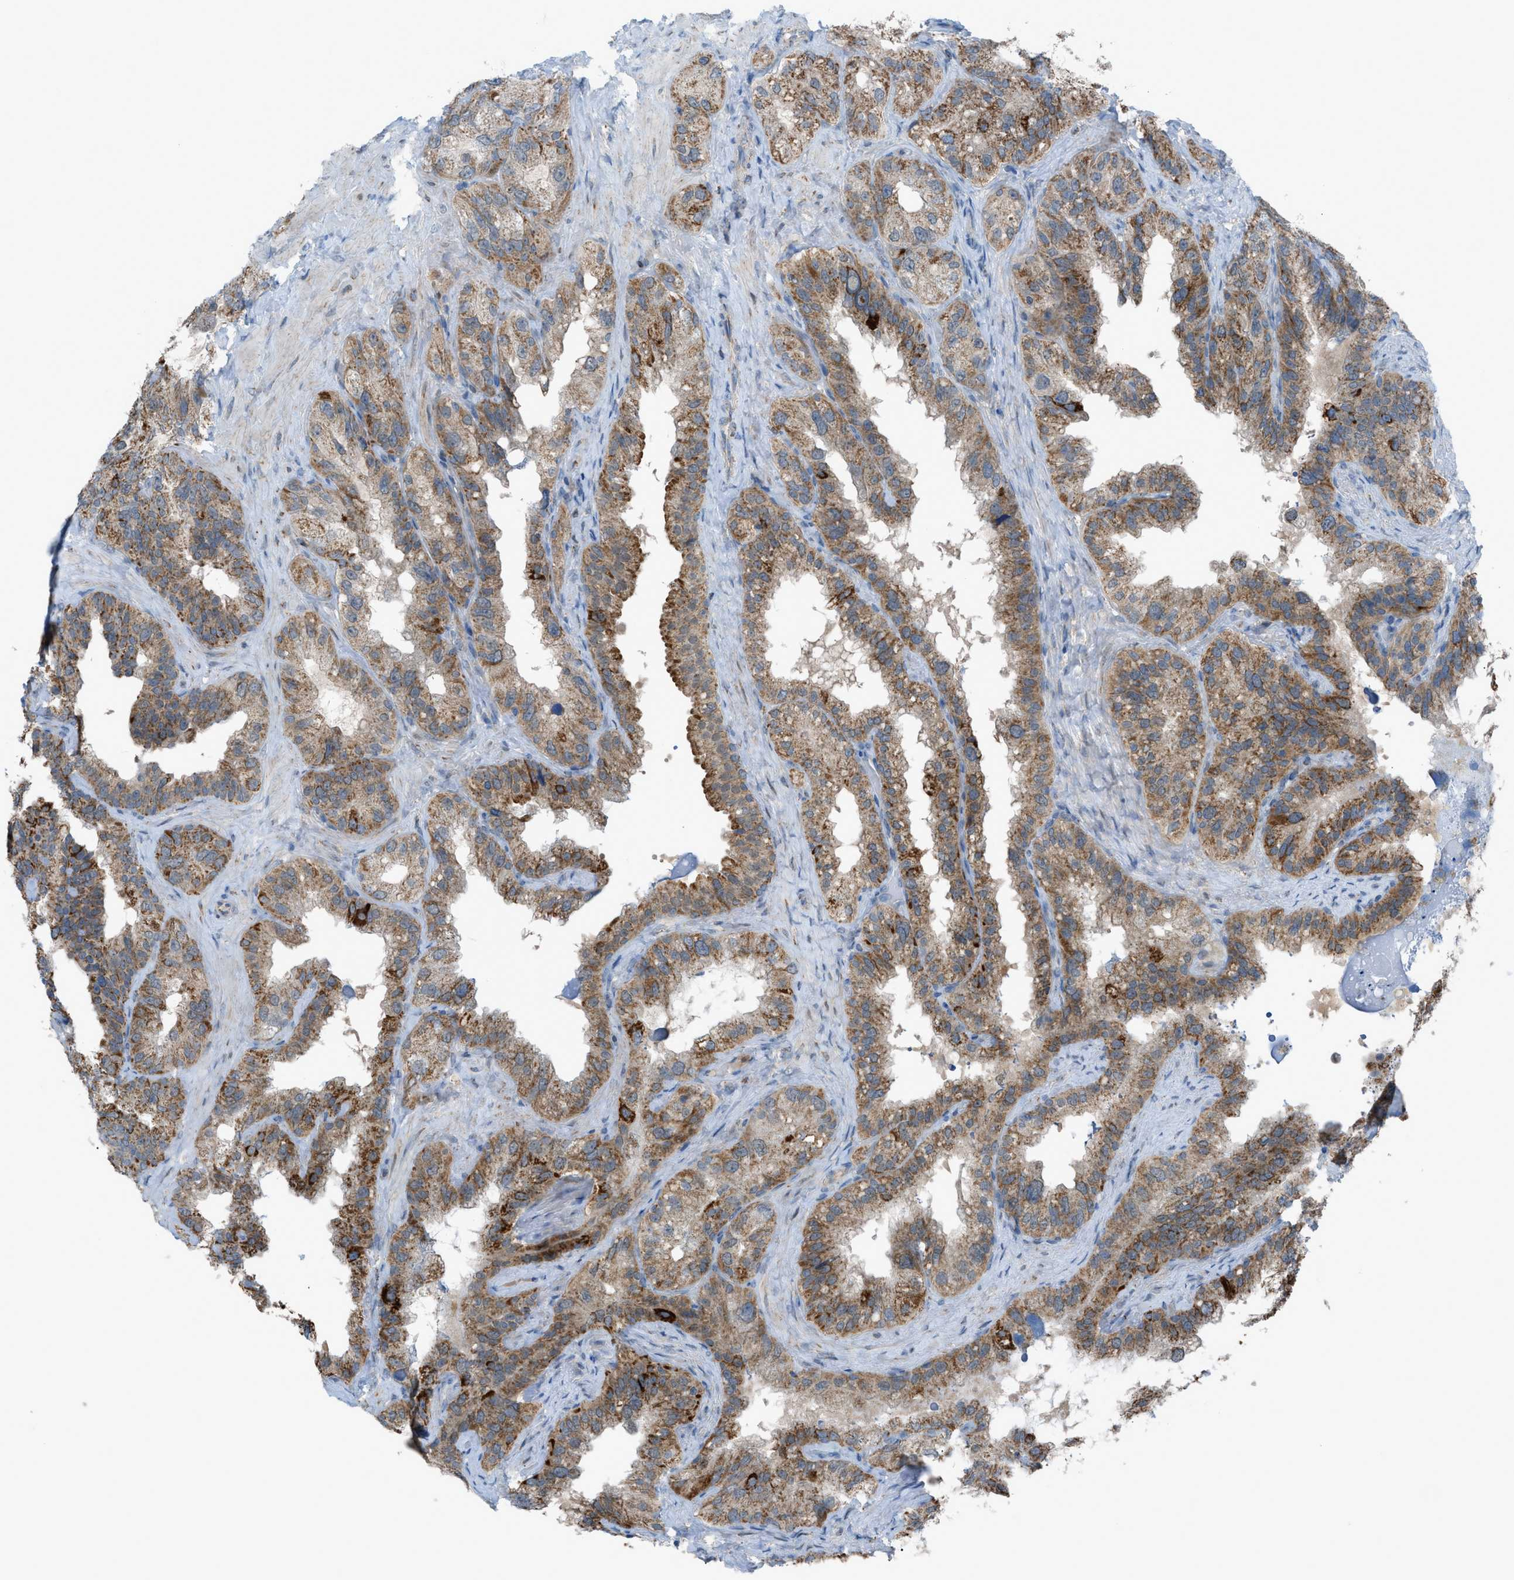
{"staining": {"intensity": "strong", "quantity": ">75%", "location": "cytoplasmic/membranous"}, "tissue": "seminal vesicle", "cell_type": "Glandular cells", "image_type": "normal", "snomed": [{"axis": "morphology", "description": "Normal tissue, NOS"}, {"axis": "topography", "description": "Seminal veicle"}], "caption": "Immunohistochemical staining of benign seminal vesicle shows strong cytoplasmic/membranous protein staining in about >75% of glandular cells.", "gene": "SRM", "patient": {"sex": "male", "age": 68}}